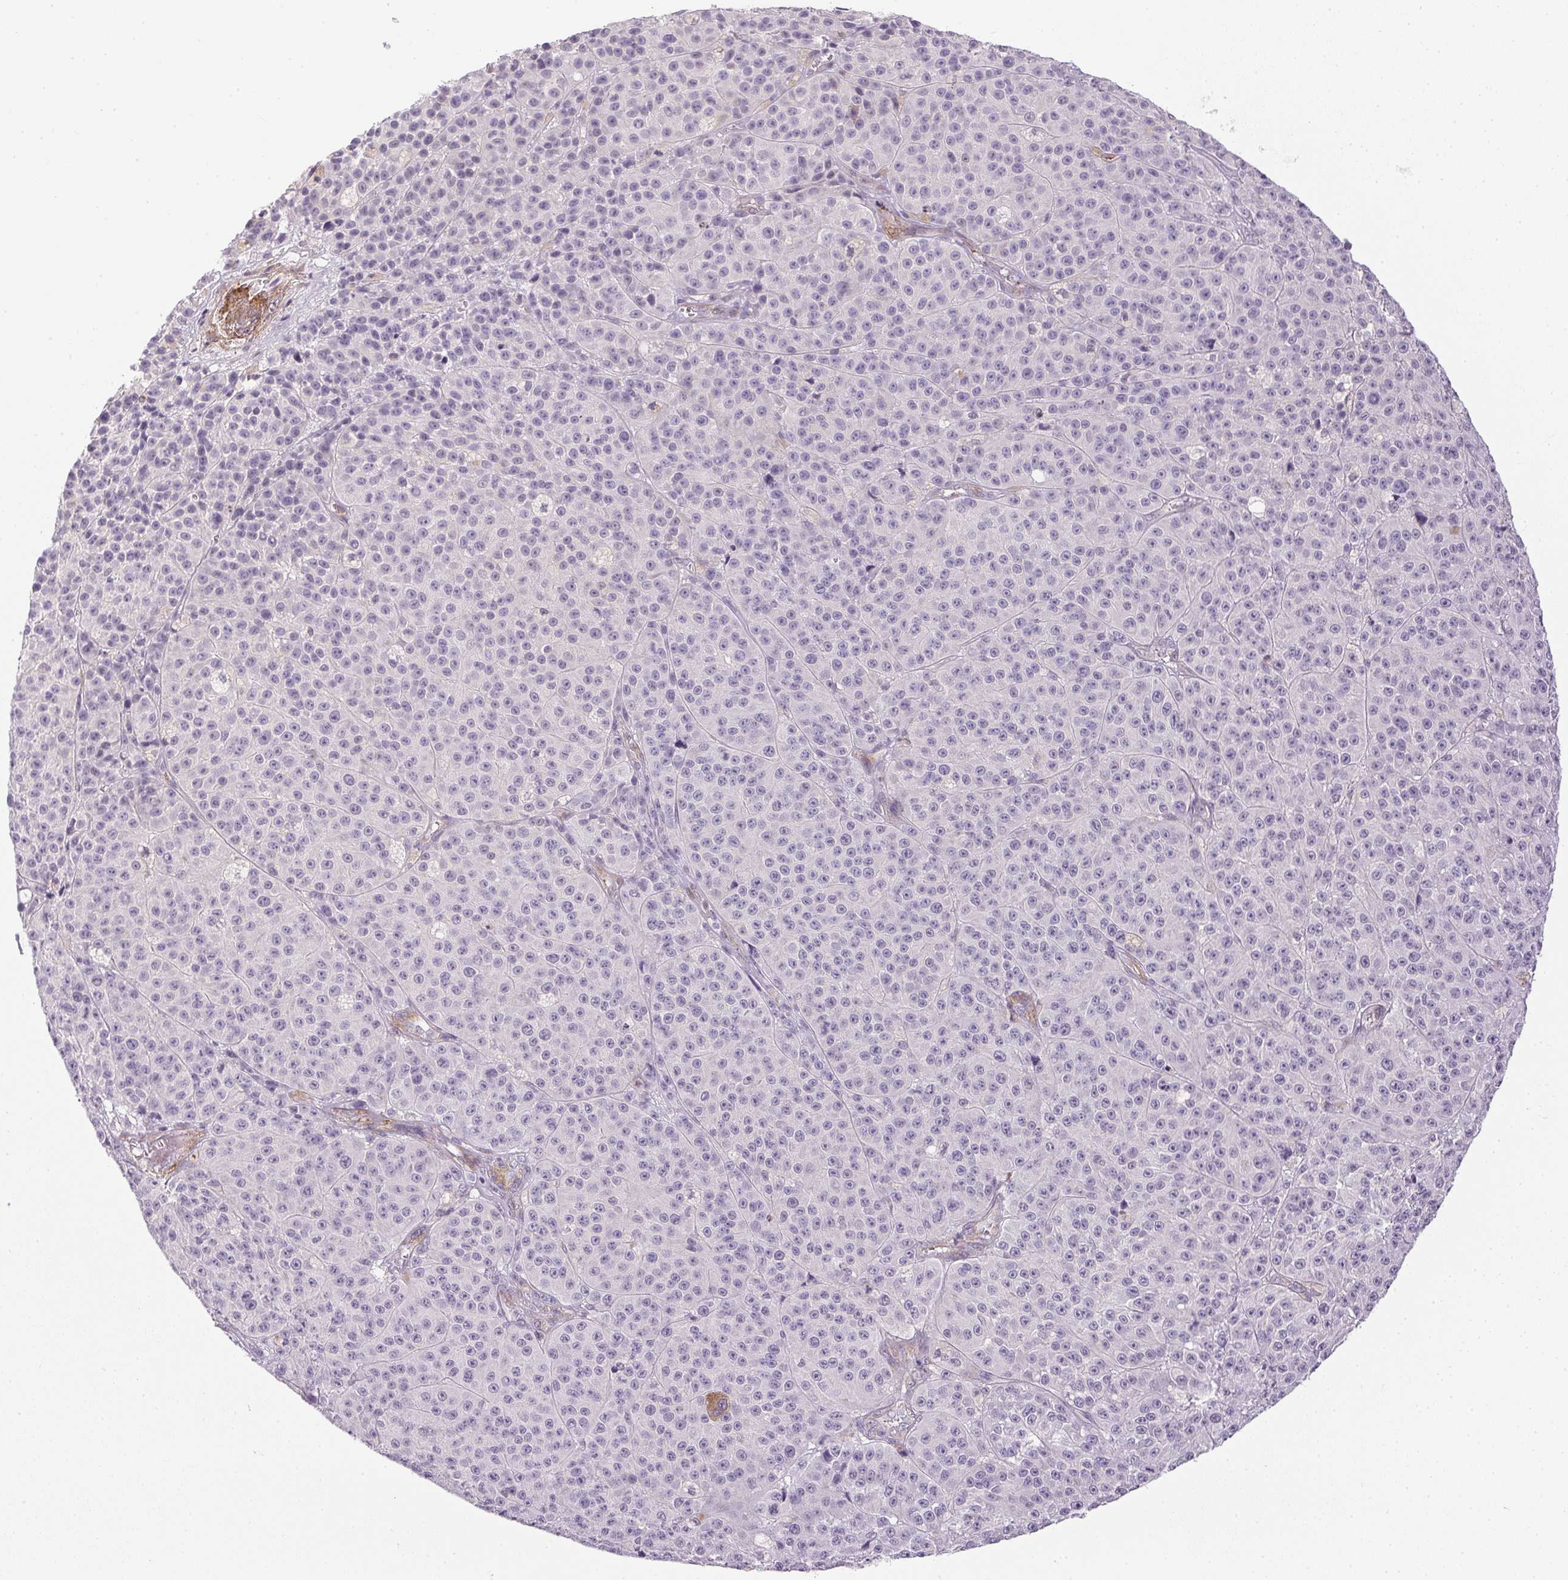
{"staining": {"intensity": "negative", "quantity": "none", "location": "none"}, "tissue": "melanoma", "cell_type": "Tumor cells", "image_type": "cancer", "snomed": [{"axis": "morphology", "description": "Malignant melanoma, NOS"}, {"axis": "topography", "description": "Skin"}], "caption": "Melanoma was stained to show a protein in brown. There is no significant positivity in tumor cells.", "gene": "PRL", "patient": {"sex": "female", "age": 58}}